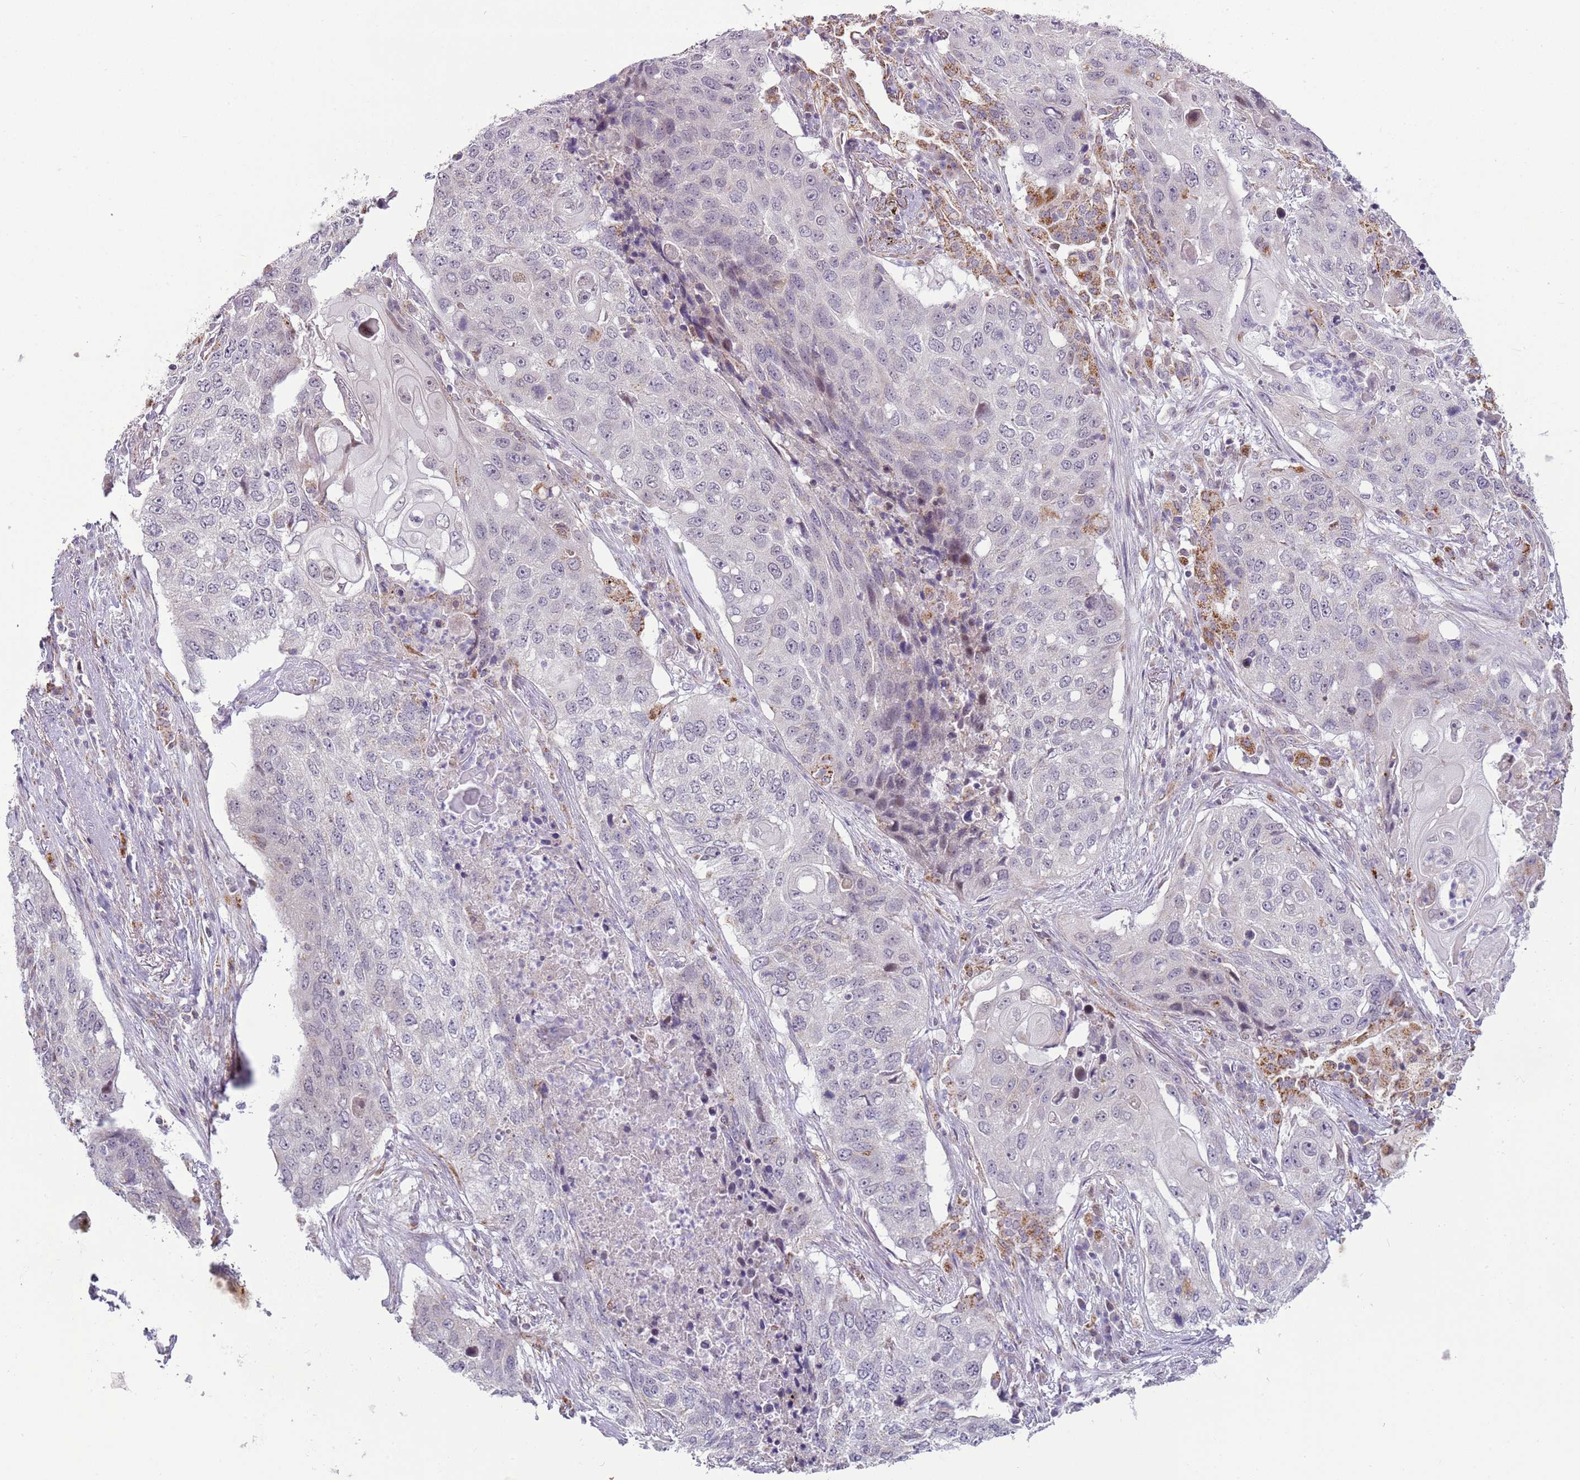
{"staining": {"intensity": "moderate", "quantity": "<25%", "location": "cytoplasmic/membranous"}, "tissue": "lung cancer", "cell_type": "Tumor cells", "image_type": "cancer", "snomed": [{"axis": "morphology", "description": "Squamous cell carcinoma, NOS"}, {"axis": "topography", "description": "Lung"}], "caption": "Moderate cytoplasmic/membranous staining for a protein is present in approximately <25% of tumor cells of lung cancer using IHC.", "gene": "MLLT11", "patient": {"sex": "female", "age": 63}}